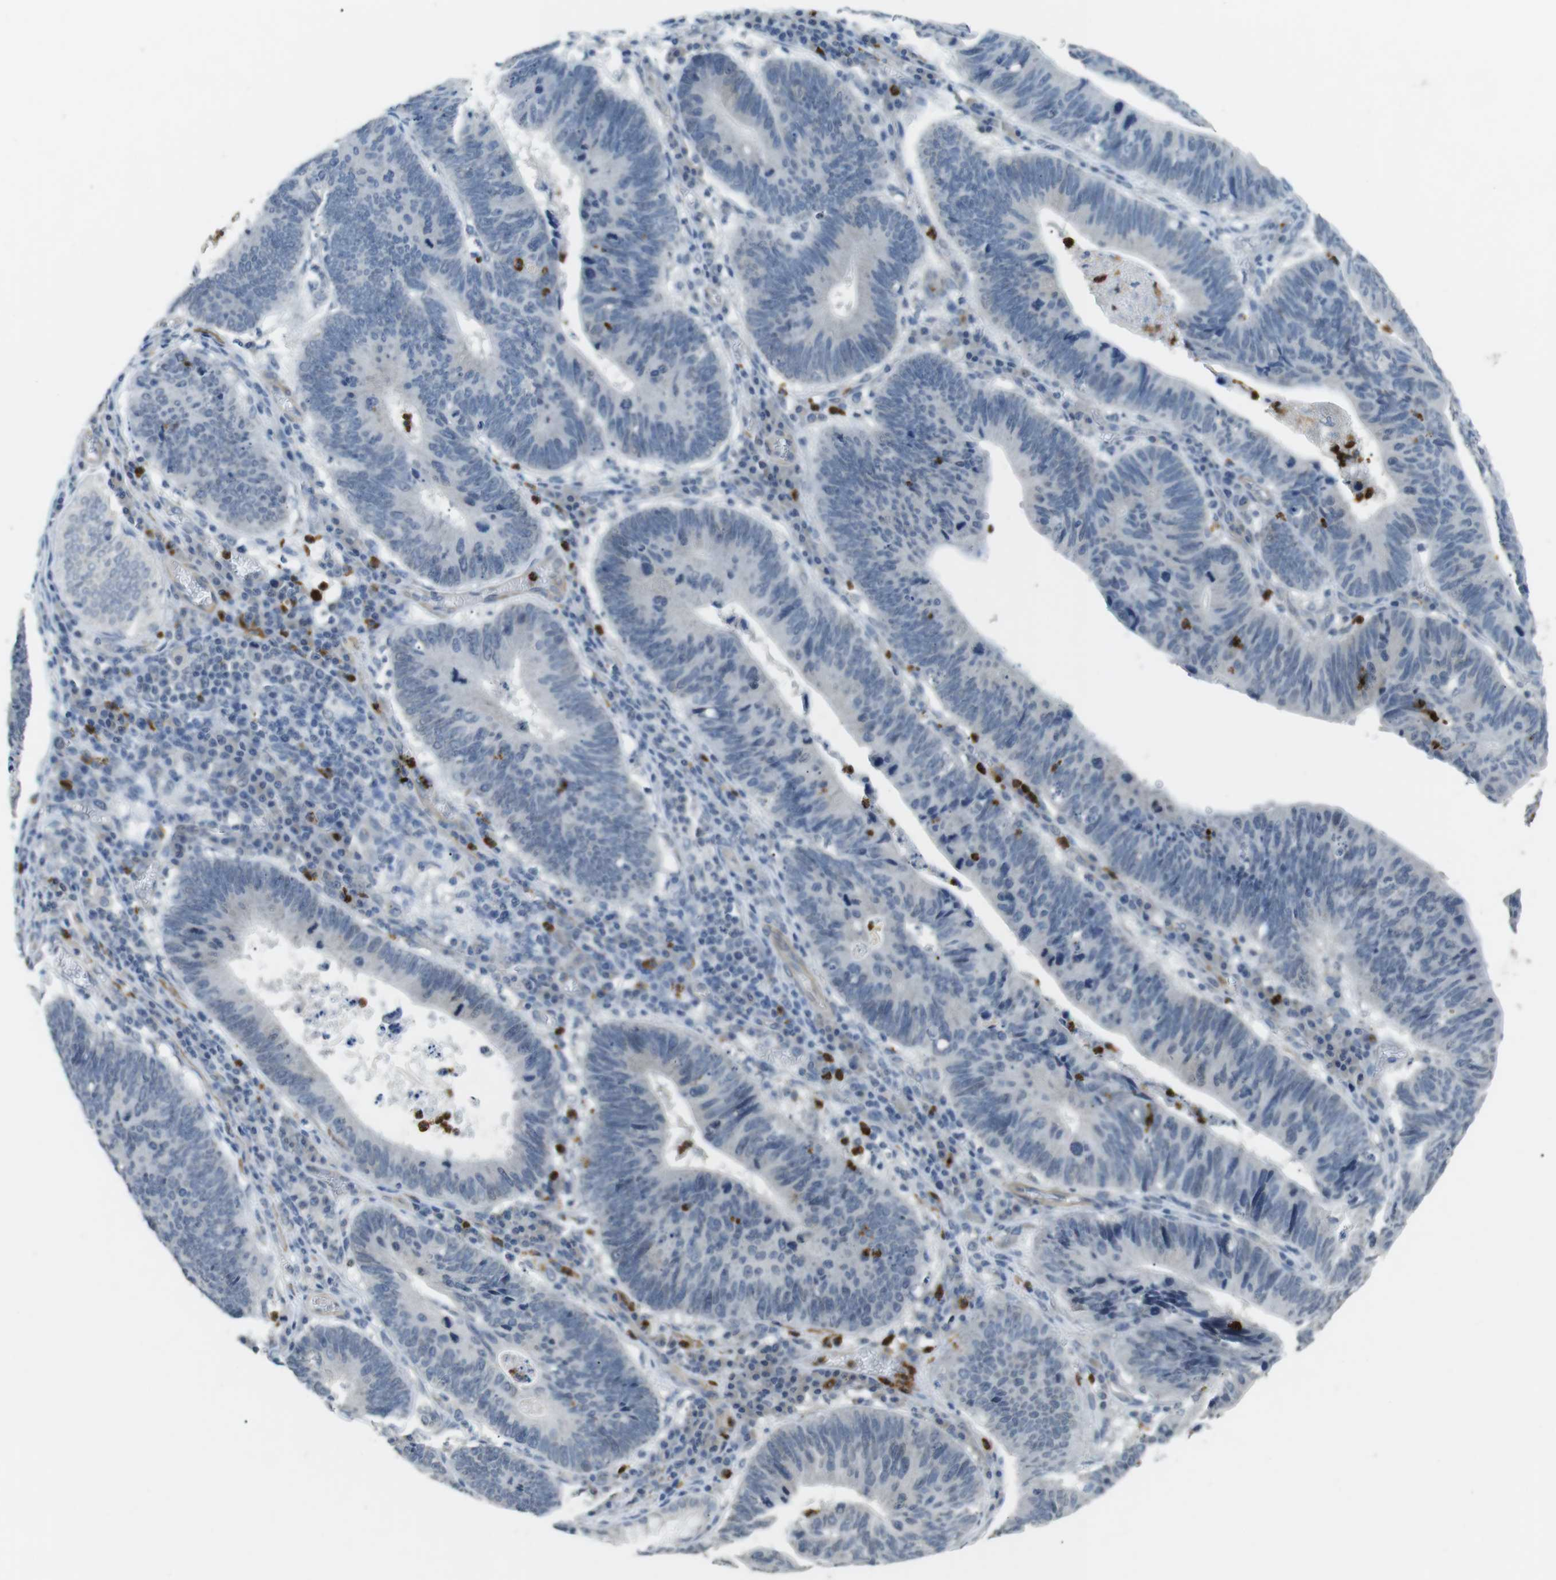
{"staining": {"intensity": "negative", "quantity": "none", "location": "none"}, "tissue": "stomach cancer", "cell_type": "Tumor cells", "image_type": "cancer", "snomed": [{"axis": "morphology", "description": "Adenocarcinoma, NOS"}, {"axis": "topography", "description": "Stomach"}], "caption": "Photomicrograph shows no significant protein staining in tumor cells of adenocarcinoma (stomach).", "gene": "GZMM", "patient": {"sex": "male", "age": 59}}